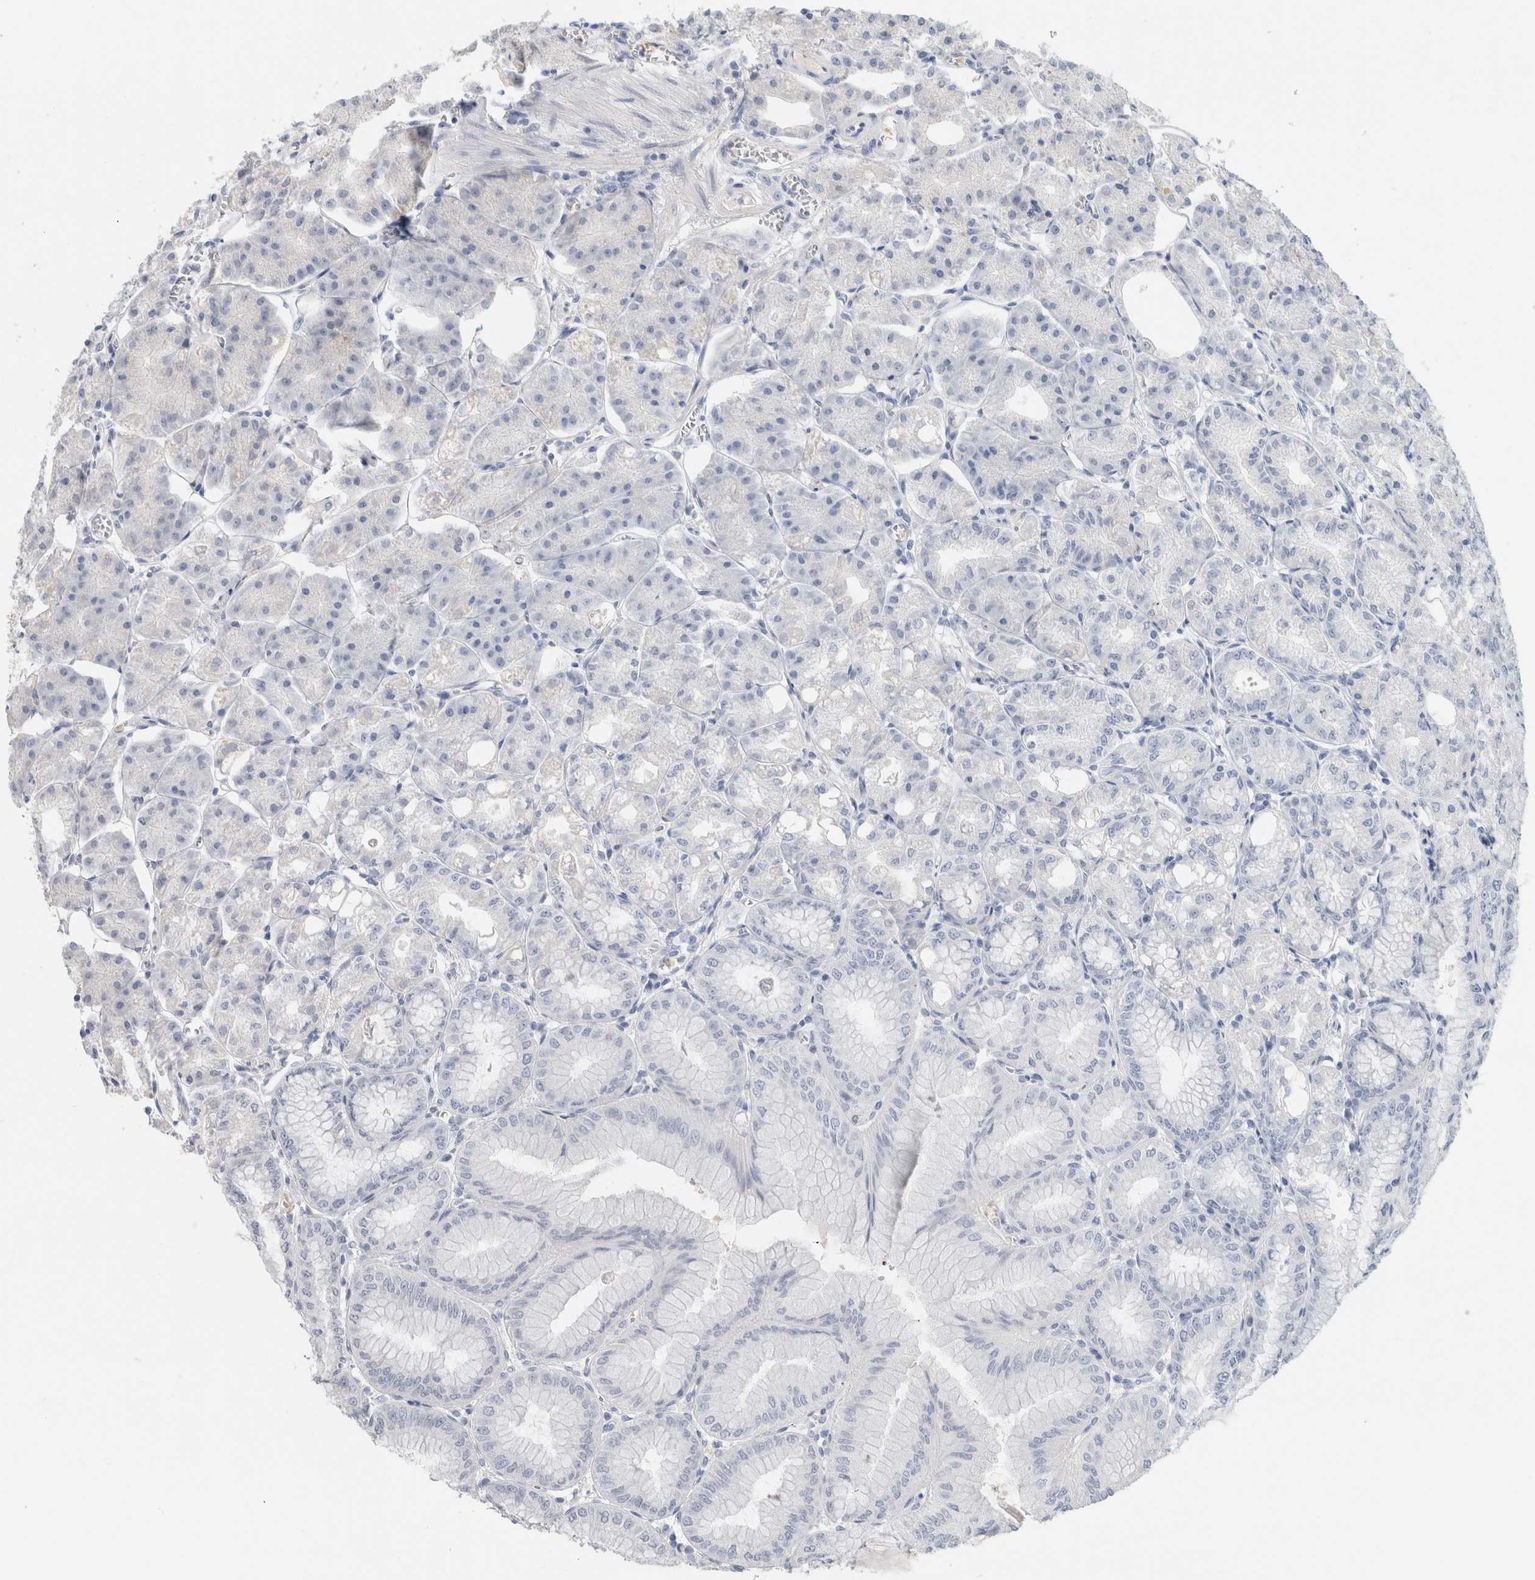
{"staining": {"intensity": "negative", "quantity": "none", "location": "none"}, "tissue": "stomach", "cell_type": "Glandular cells", "image_type": "normal", "snomed": [{"axis": "morphology", "description": "Normal tissue, NOS"}, {"axis": "topography", "description": "Stomach, lower"}], "caption": "High power microscopy photomicrograph of an IHC image of normal stomach, revealing no significant expression in glandular cells.", "gene": "BCAN", "patient": {"sex": "male", "age": 71}}